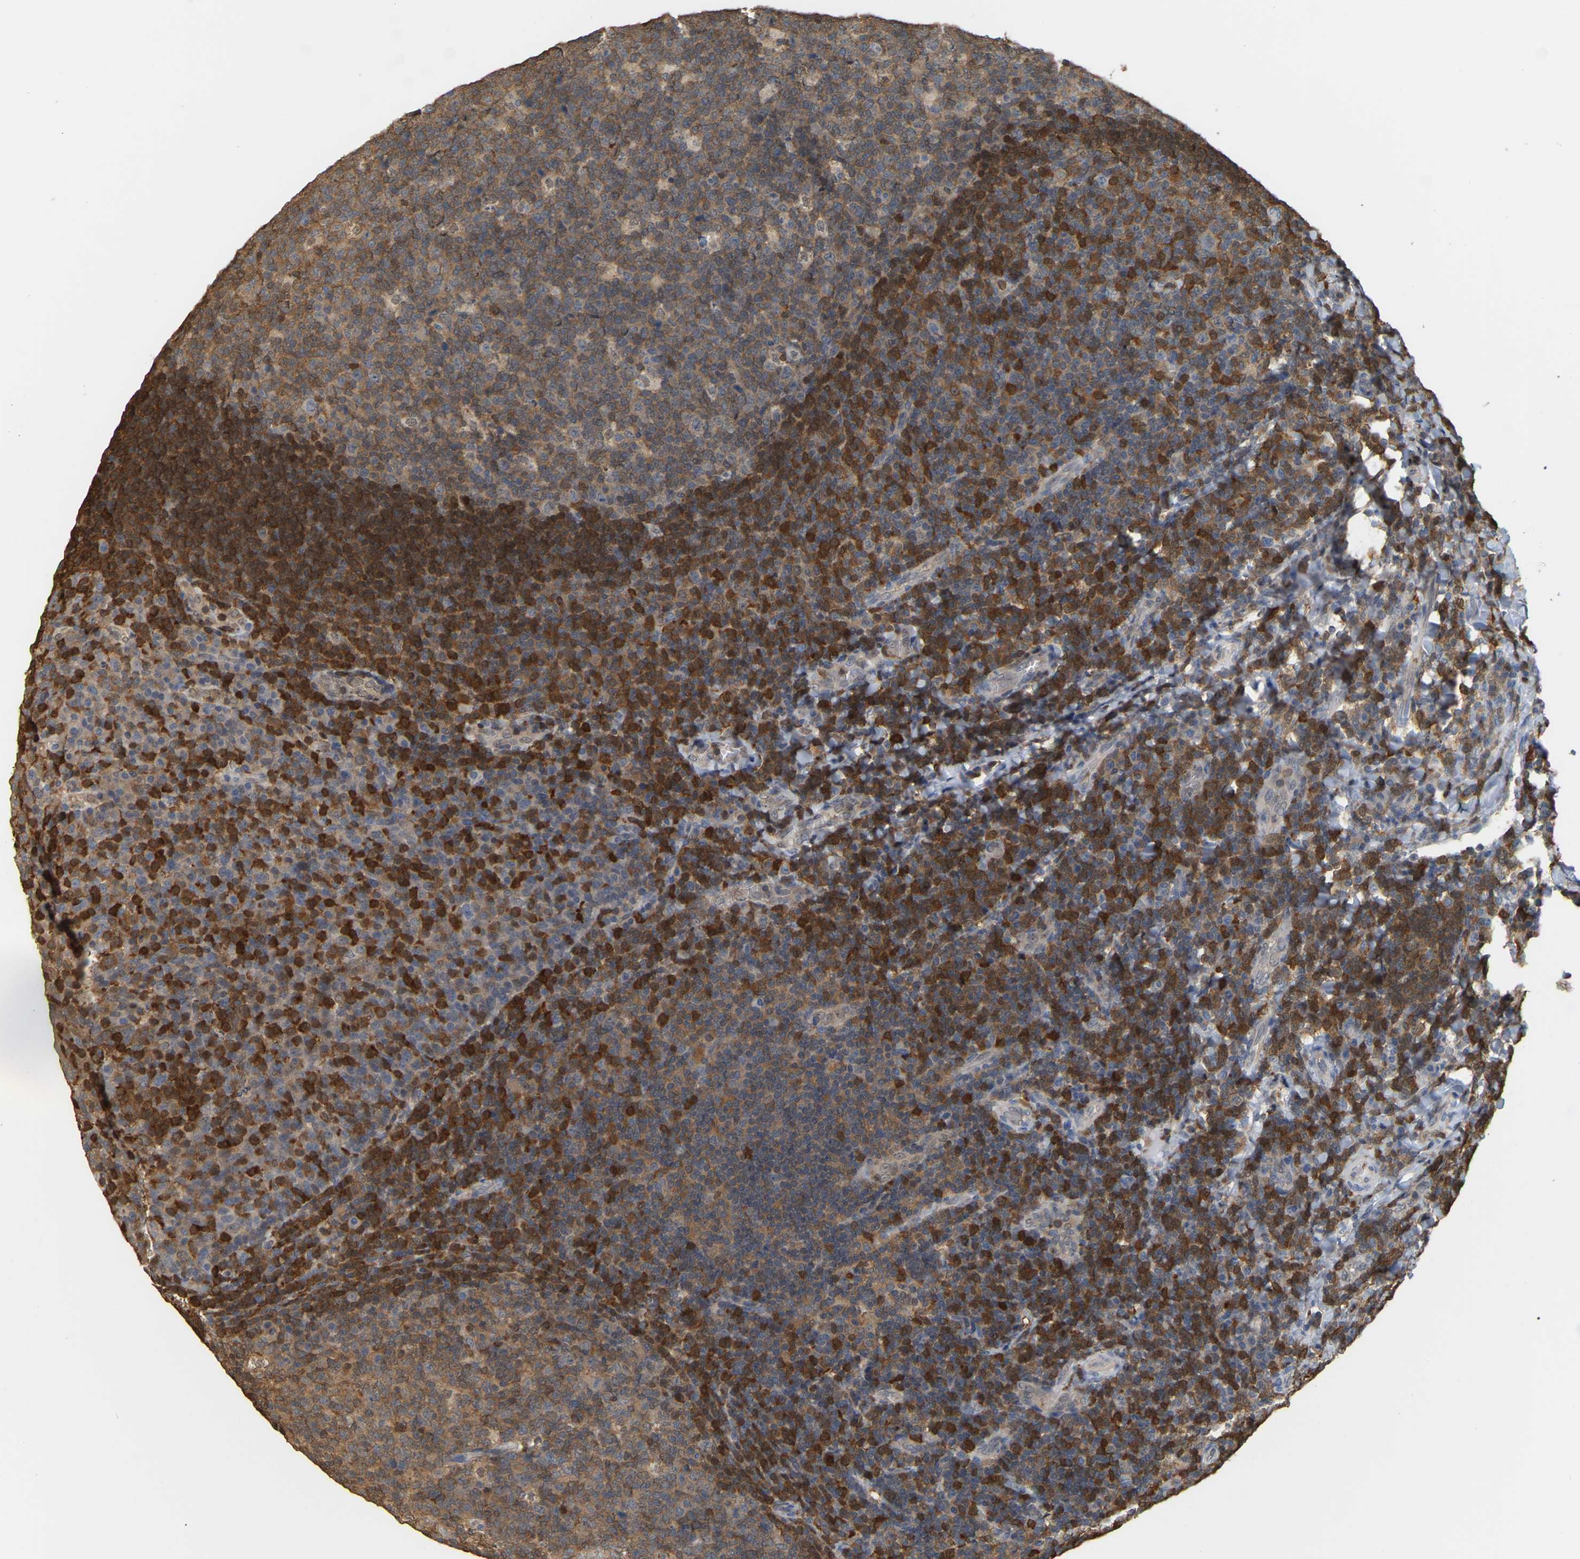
{"staining": {"intensity": "moderate", "quantity": ">75%", "location": "cytoplasmic/membranous"}, "tissue": "tonsil", "cell_type": "Germinal center cells", "image_type": "normal", "snomed": [{"axis": "morphology", "description": "Normal tissue, NOS"}, {"axis": "topography", "description": "Tonsil"}], "caption": "Germinal center cells display medium levels of moderate cytoplasmic/membranous expression in approximately >75% of cells in unremarkable human tonsil. The protein of interest is shown in brown color, while the nuclei are stained blue.", "gene": "MTPN", "patient": {"sex": "male", "age": 17}}